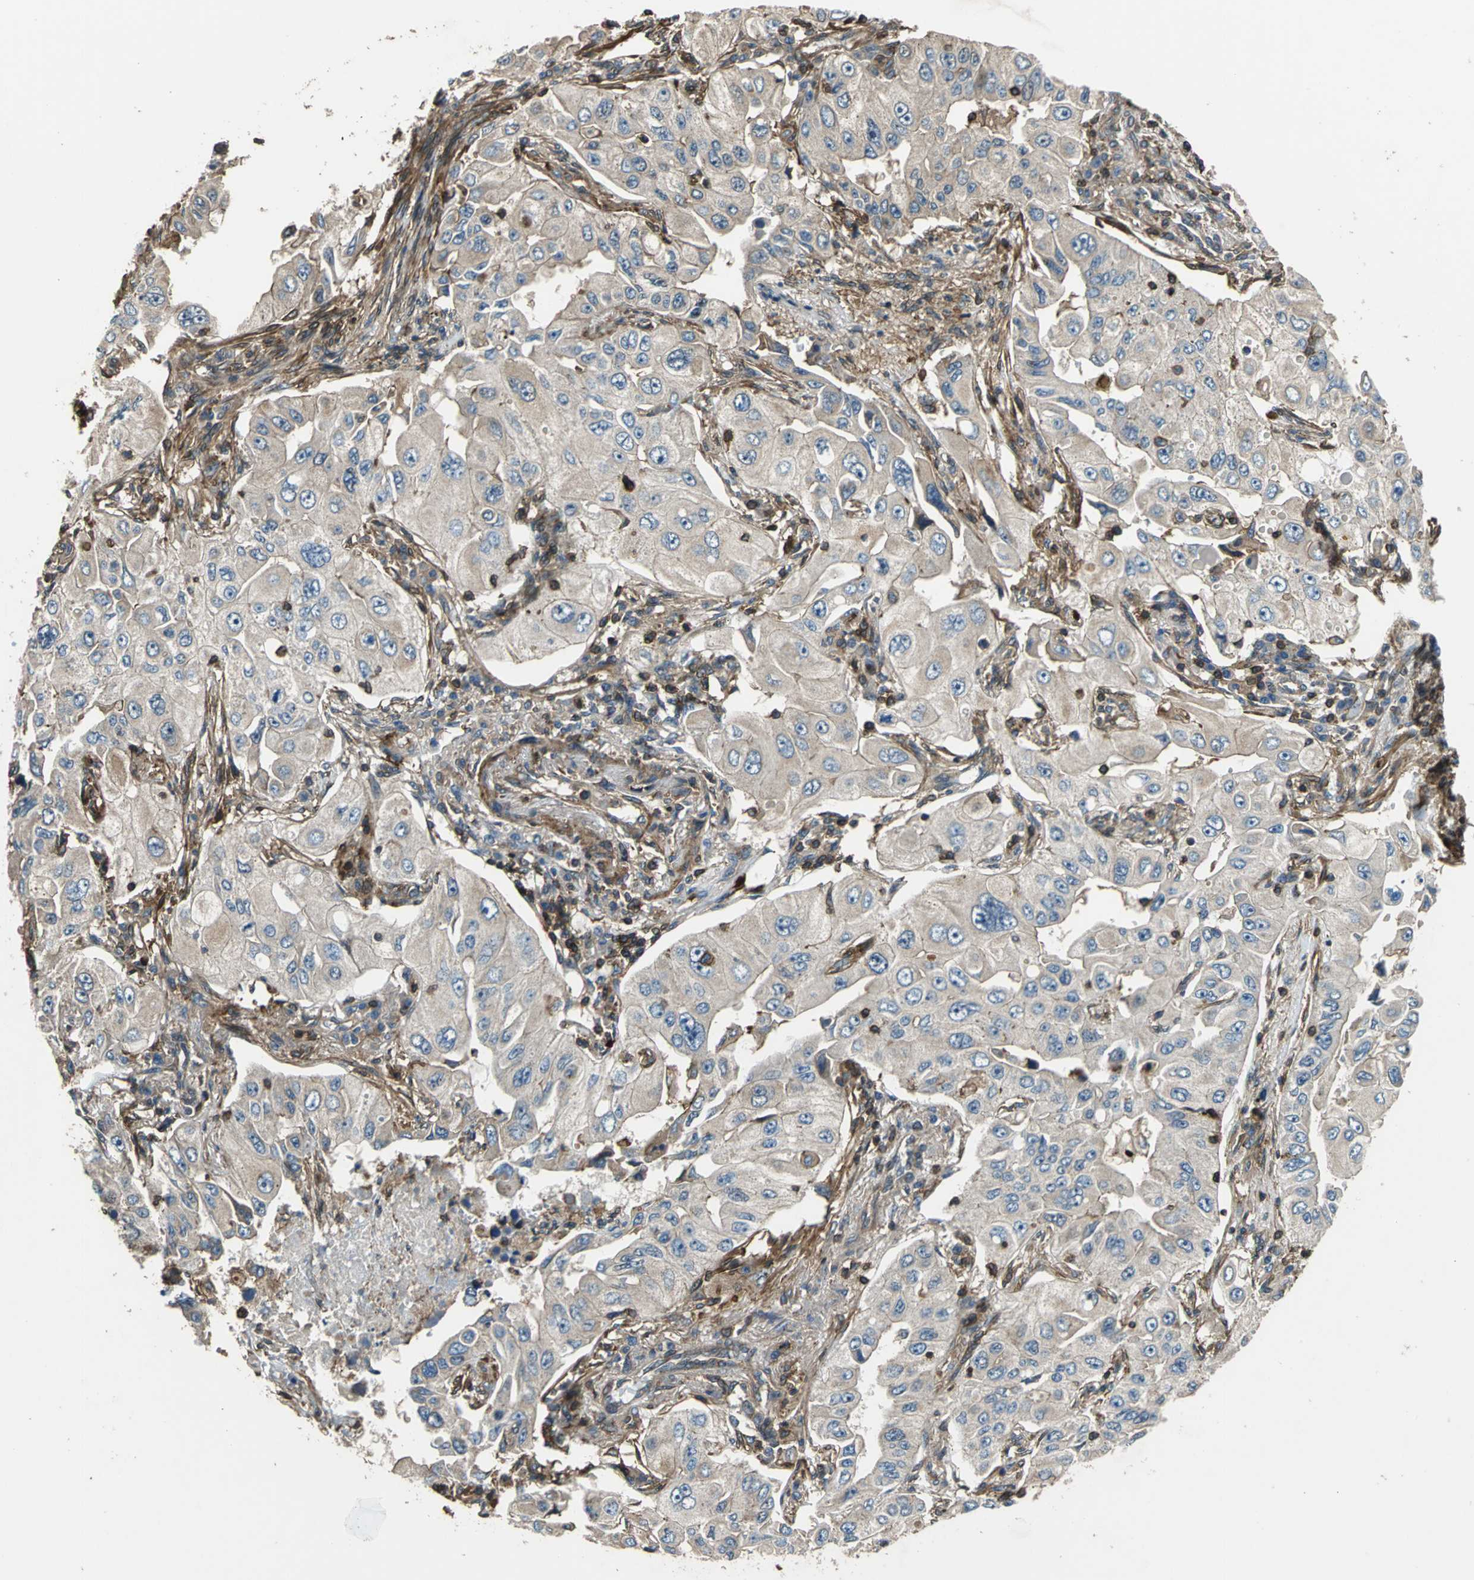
{"staining": {"intensity": "weak", "quantity": ">75%", "location": "cytoplasmic/membranous"}, "tissue": "lung cancer", "cell_type": "Tumor cells", "image_type": "cancer", "snomed": [{"axis": "morphology", "description": "Adenocarcinoma, NOS"}, {"axis": "topography", "description": "Lung"}], "caption": "A photomicrograph showing weak cytoplasmic/membranous staining in about >75% of tumor cells in lung cancer, as visualized by brown immunohistochemical staining.", "gene": "PARVA", "patient": {"sex": "male", "age": 84}}